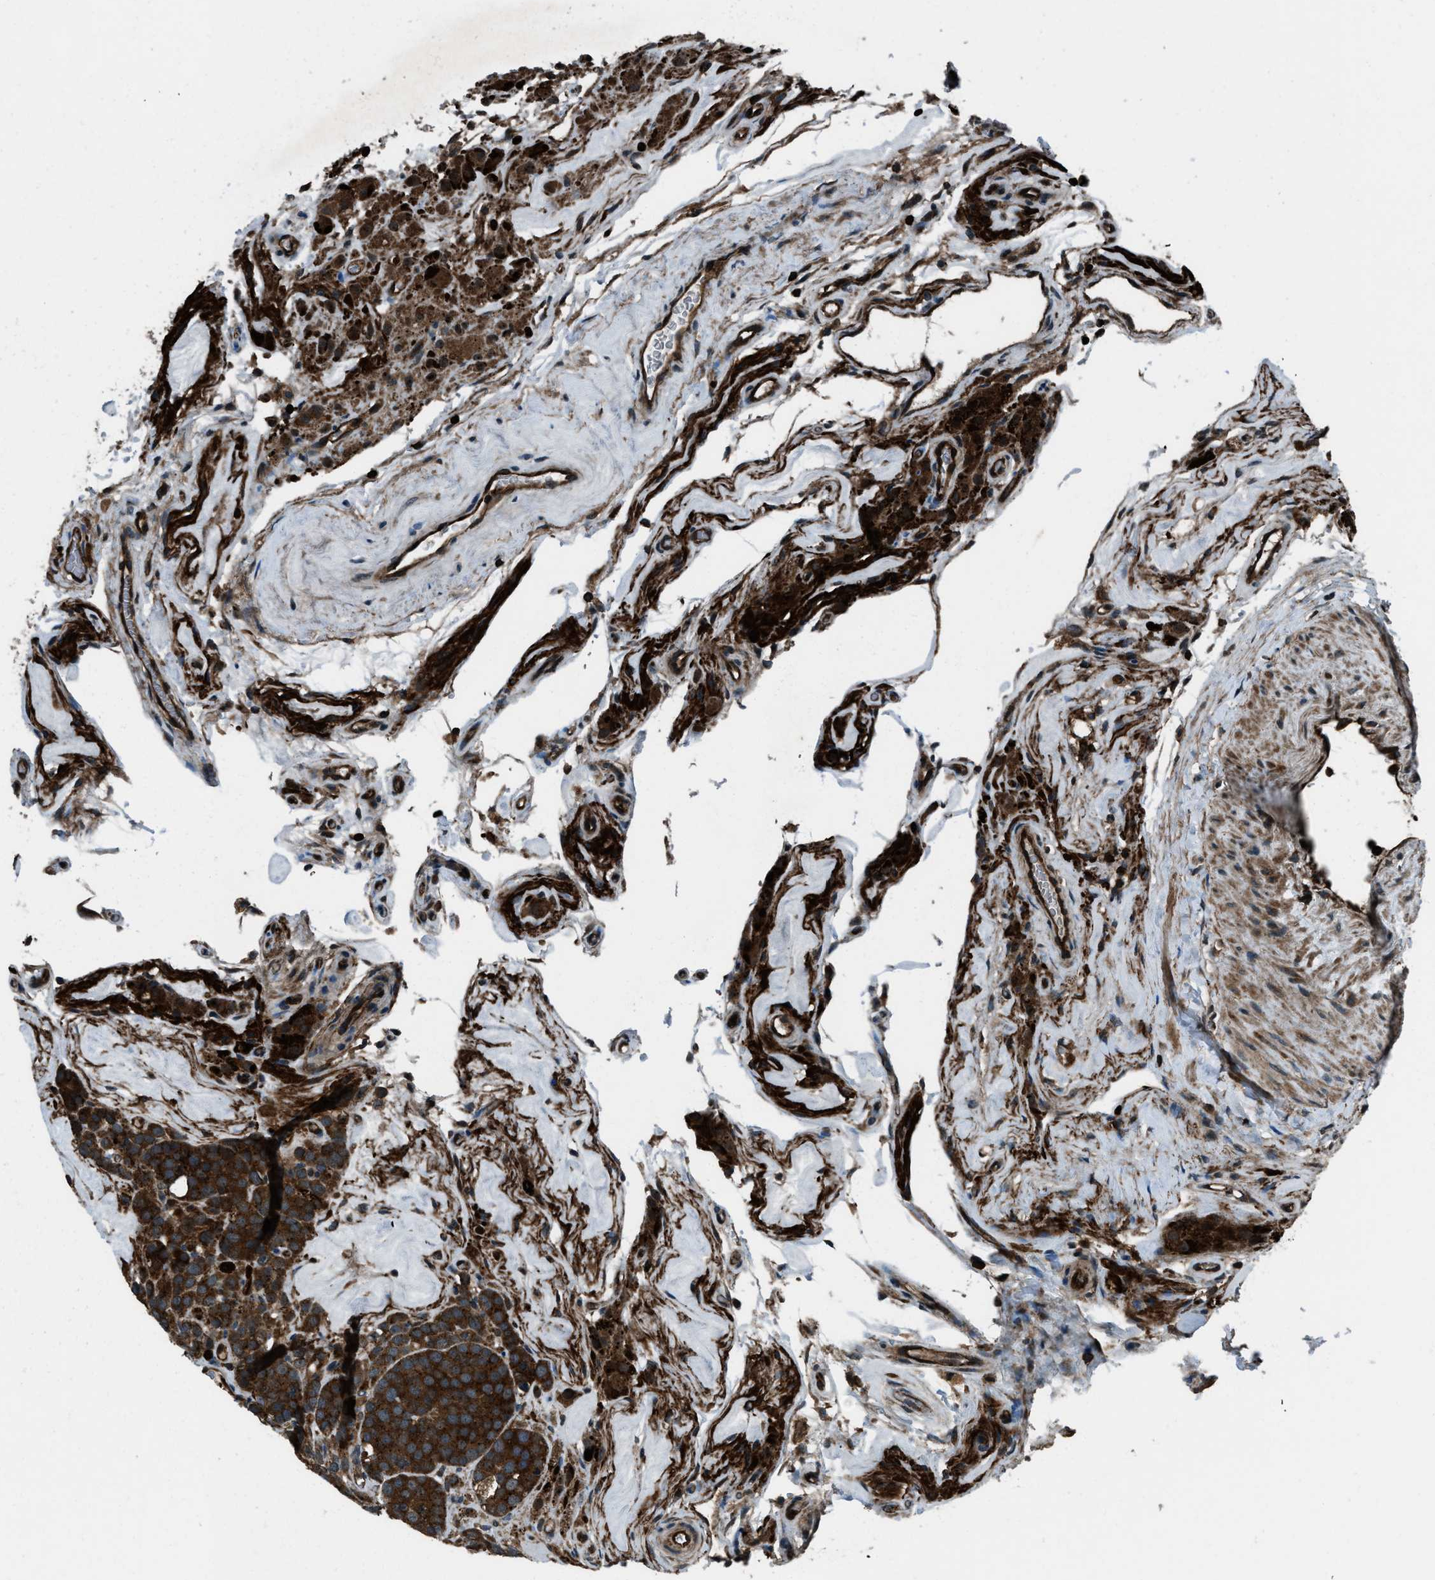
{"staining": {"intensity": "strong", "quantity": ">75%", "location": "cytoplasmic/membranous"}, "tissue": "testis cancer", "cell_type": "Tumor cells", "image_type": "cancer", "snomed": [{"axis": "morphology", "description": "Seminoma, NOS"}, {"axis": "topography", "description": "Testis"}], "caption": "Immunohistochemical staining of human seminoma (testis) displays high levels of strong cytoplasmic/membranous staining in about >75% of tumor cells. (DAB (3,3'-diaminobenzidine) IHC, brown staining for protein, blue staining for nuclei).", "gene": "SNX30", "patient": {"sex": "male", "age": 71}}